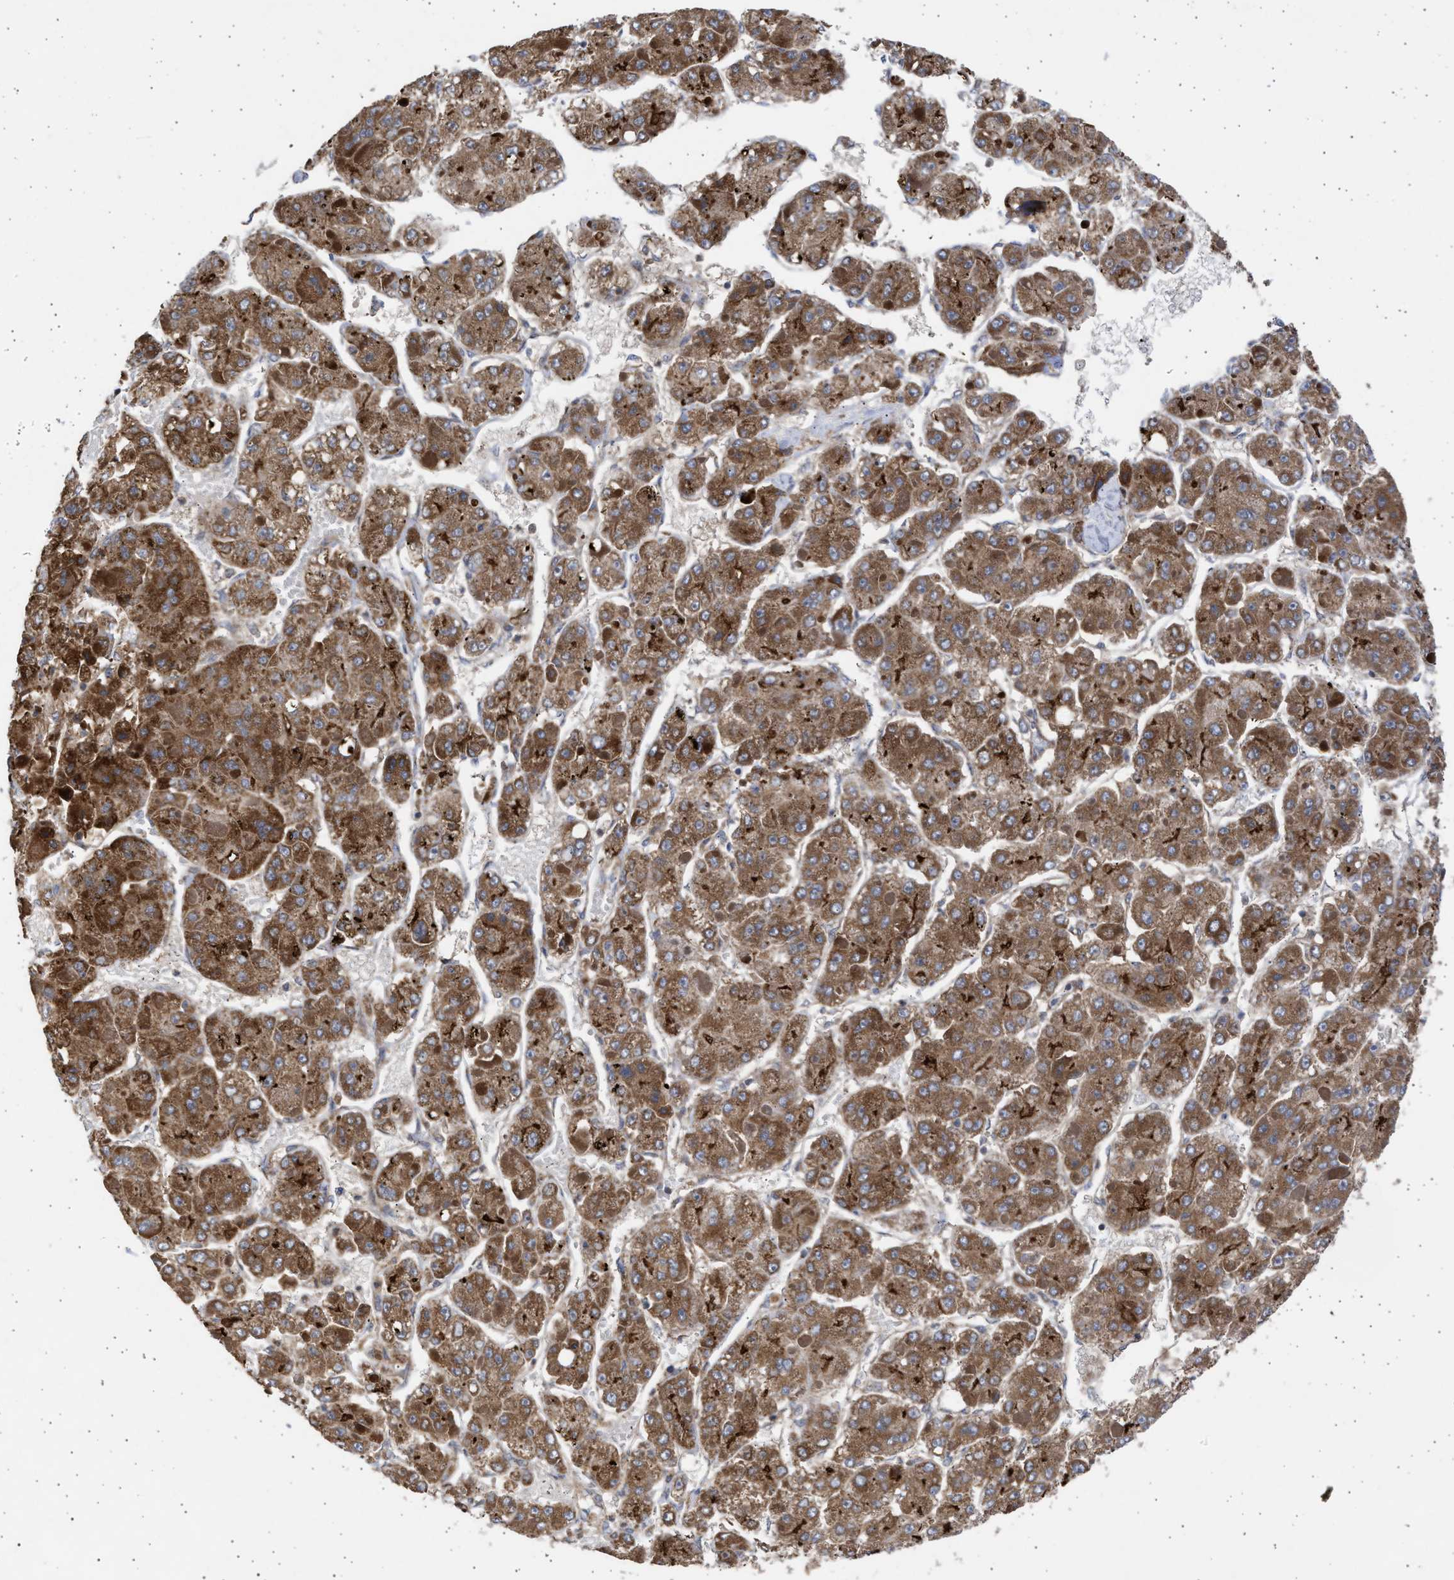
{"staining": {"intensity": "strong", "quantity": ">75%", "location": "cytoplasmic/membranous"}, "tissue": "liver cancer", "cell_type": "Tumor cells", "image_type": "cancer", "snomed": [{"axis": "morphology", "description": "Carcinoma, Hepatocellular, NOS"}, {"axis": "topography", "description": "Liver"}], "caption": "Tumor cells display strong cytoplasmic/membranous positivity in about >75% of cells in liver hepatocellular carcinoma.", "gene": "TTC19", "patient": {"sex": "female", "age": 73}}